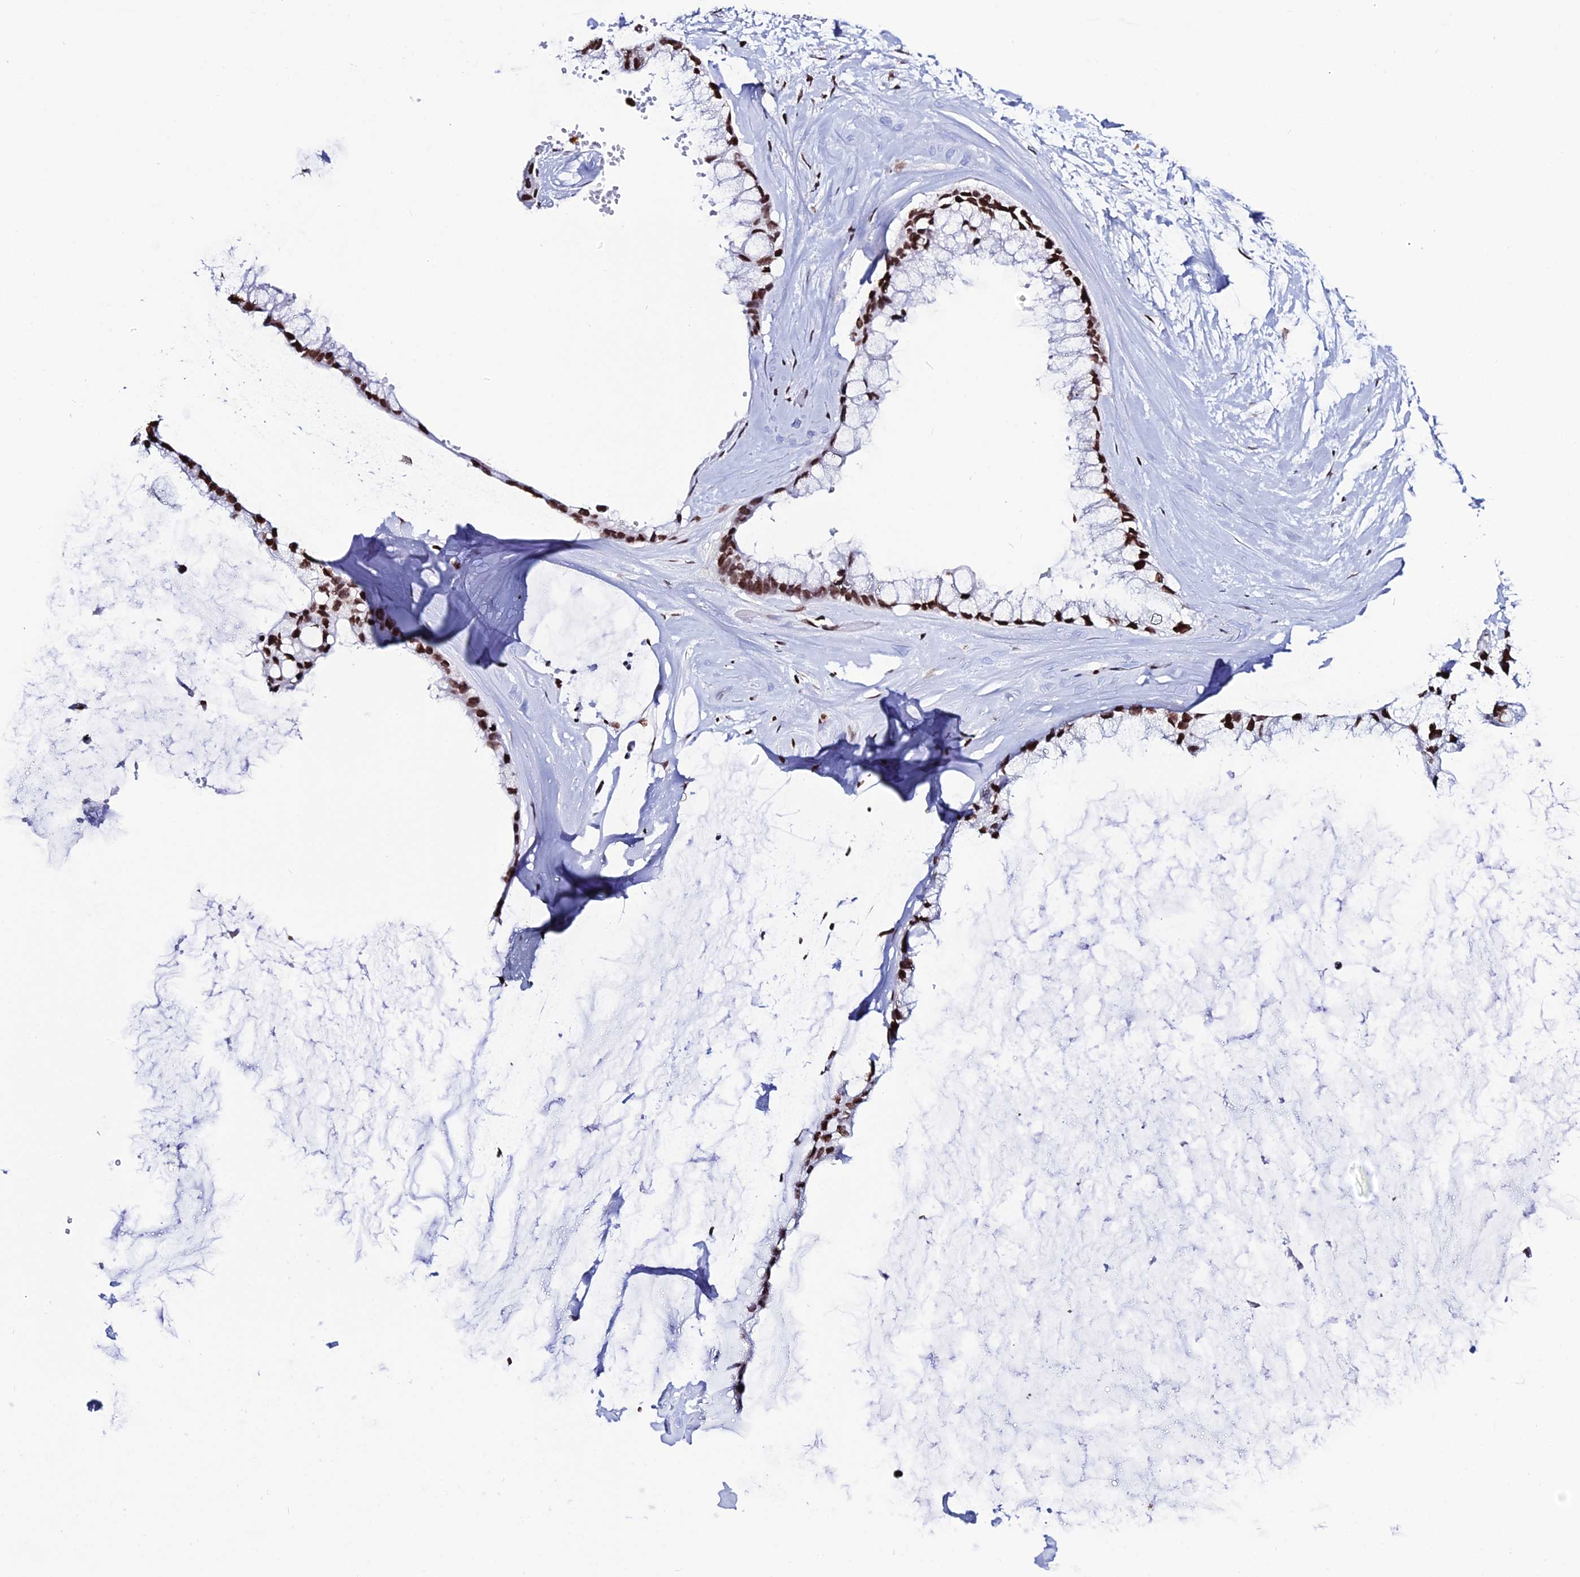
{"staining": {"intensity": "strong", "quantity": ">75%", "location": "nuclear"}, "tissue": "ovarian cancer", "cell_type": "Tumor cells", "image_type": "cancer", "snomed": [{"axis": "morphology", "description": "Cystadenocarcinoma, mucinous, NOS"}, {"axis": "topography", "description": "Ovary"}], "caption": "Brown immunohistochemical staining in human ovarian cancer (mucinous cystadenocarcinoma) demonstrates strong nuclear staining in approximately >75% of tumor cells.", "gene": "MACROH2A2", "patient": {"sex": "female", "age": 39}}